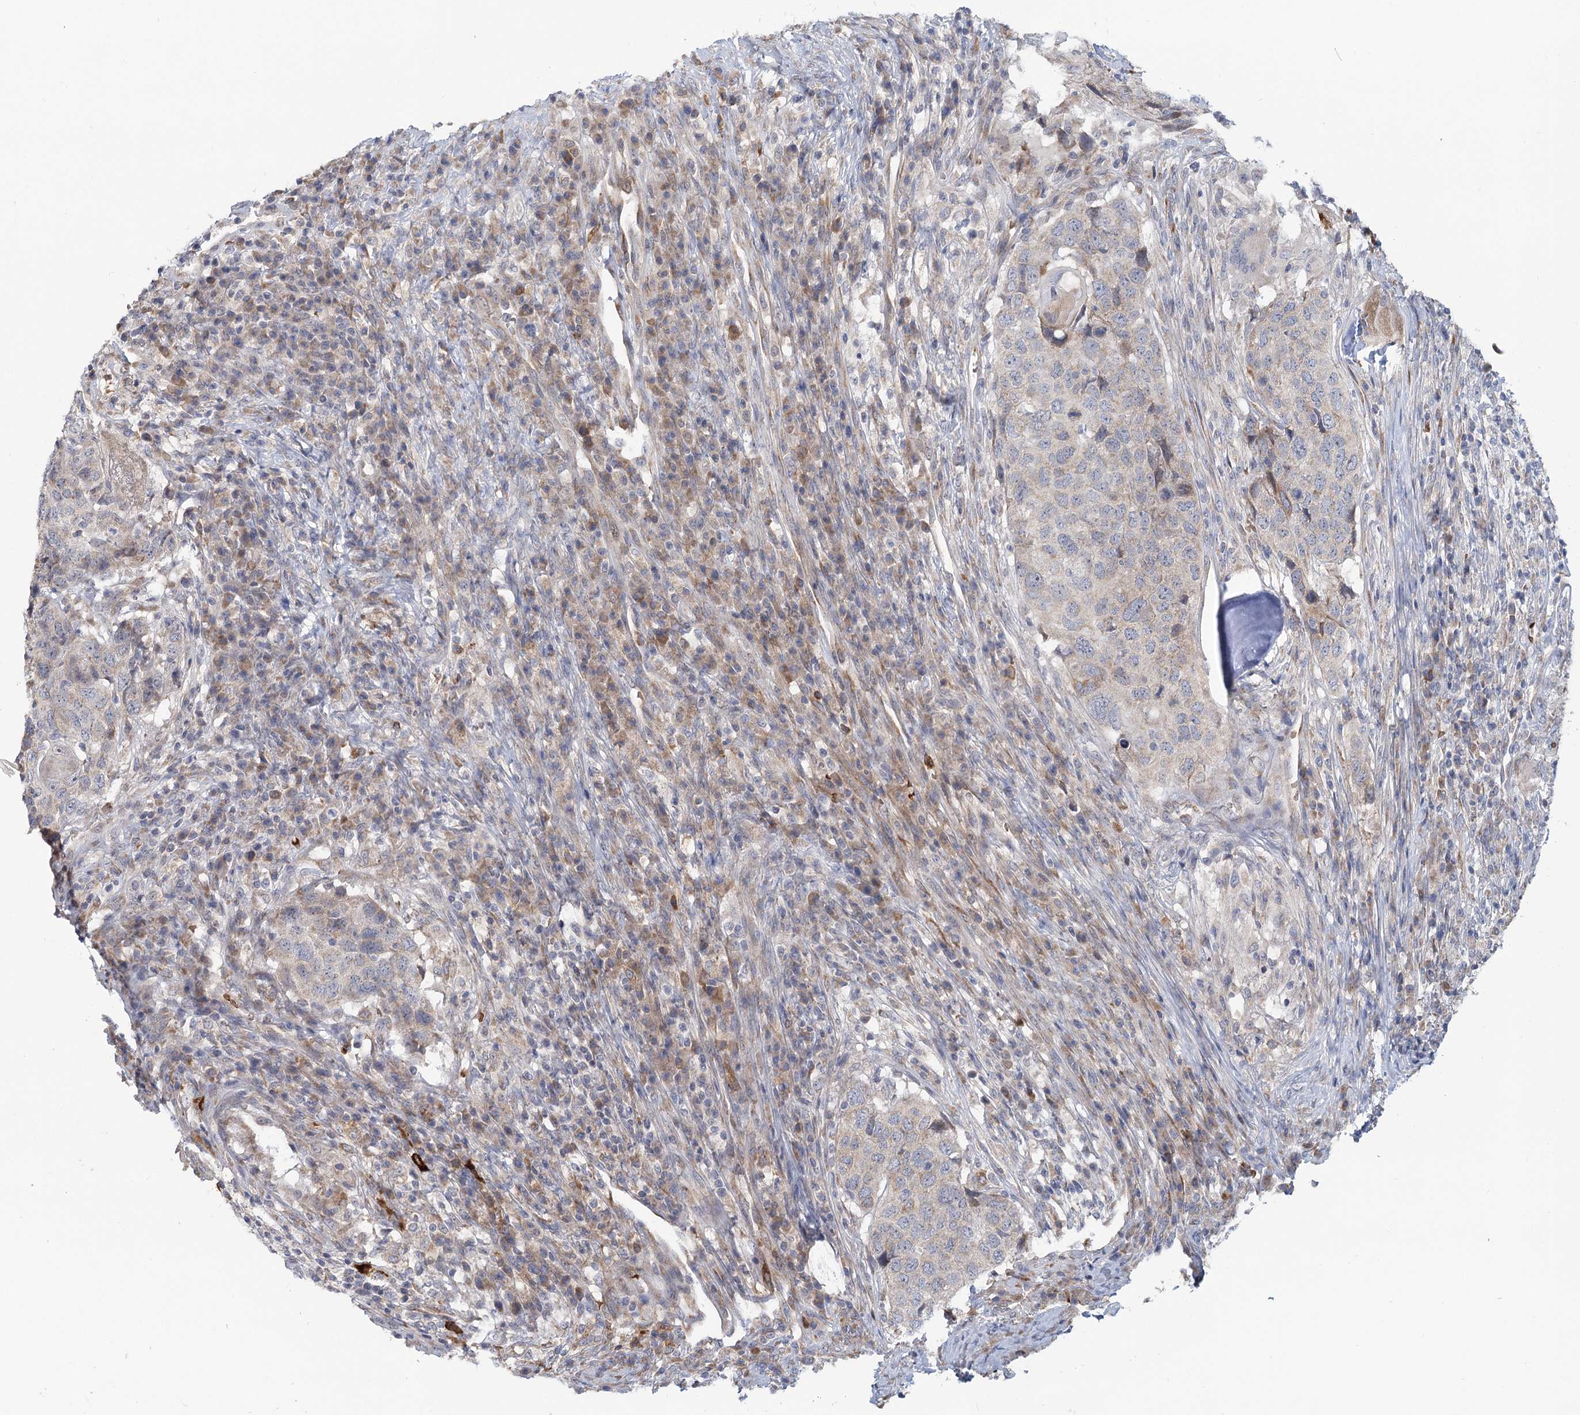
{"staining": {"intensity": "weak", "quantity": "<25%", "location": "cytoplasmic/membranous"}, "tissue": "head and neck cancer", "cell_type": "Tumor cells", "image_type": "cancer", "snomed": [{"axis": "morphology", "description": "Squamous cell carcinoma, NOS"}, {"axis": "topography", "description": "Head-Neck"}], "caption": "DAB (3,3'-diaminobenzidine) immunohistochemical staining of human head and neck cancer (squamous cell carcinoma) exhibits no significant expression in tumor cells. The staining is performed using DAB (3,3'-diaminobenzidine) brown chromogen with nuclei counter-stained in using hematoxylin.", "gene": "CIB4", "patient": {"sex": "male", "age": 66}}